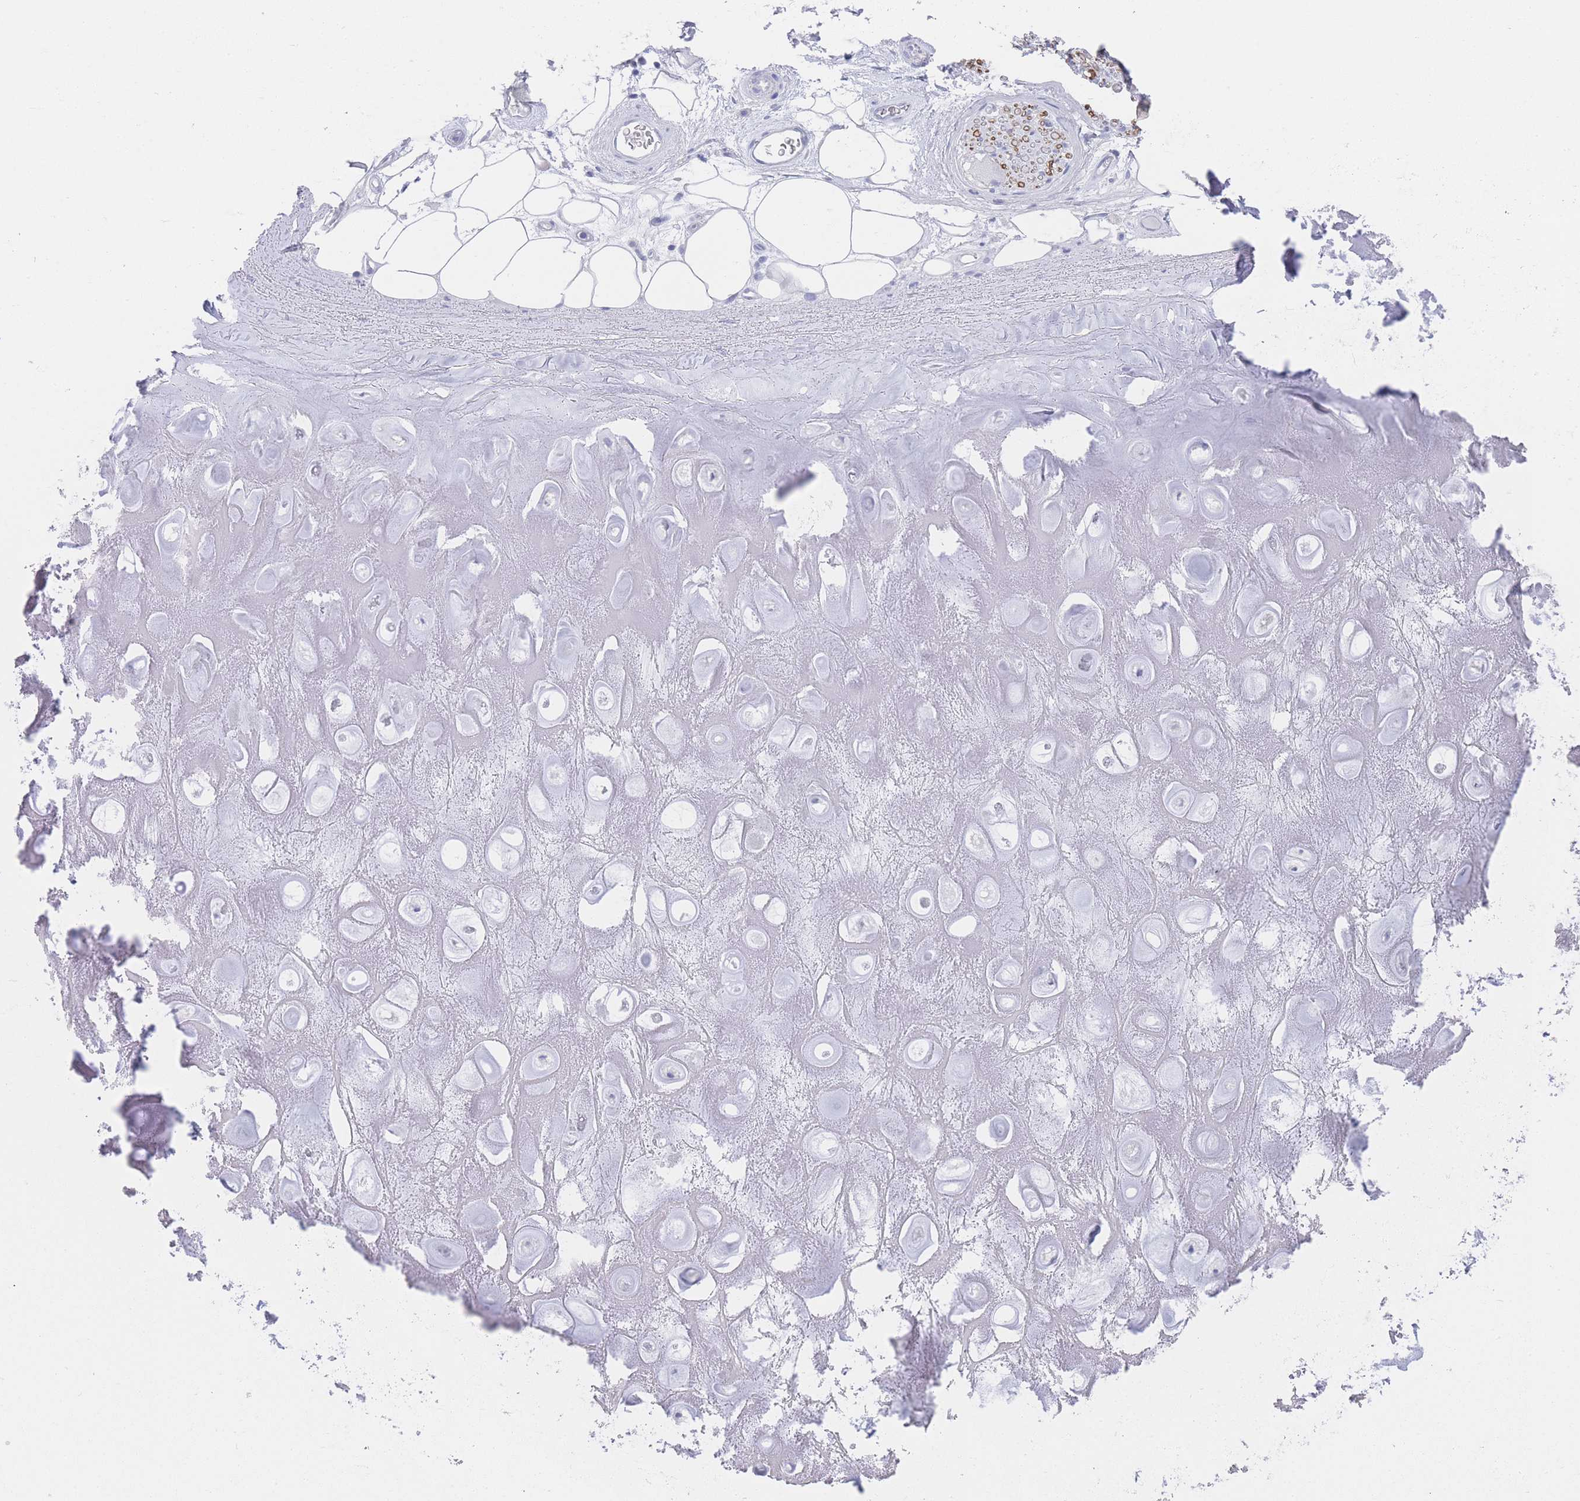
{"staining": {"intensity": "negative", "quantity": "none", "location": "none"}, "tissue": "adipose tissue", "cell_type": "Adipocytes", "image_type": "normal", "snomed": [{"axis": "morphology", "description": "Normal tissue, NOS"}, {"axis": "topography", "description": "Cartilage tissue"}], "caption": "High magnification brightfield microscopy of benign adipose tissue stained with DAB (3,3'-diaminobenzidine) (brown) and counterstained with hematoxylin (blue): adipocytes show no significant positivity. The staining was performed using DAB (3,3'-diaminobenzidine) to visualize the protein expression in brown, while the nuclei were stained in blue with hematoxylin (Magnification: 20x).", "gene": "LRRC37A2", "patient": {"sex": "male", "age": 81}}